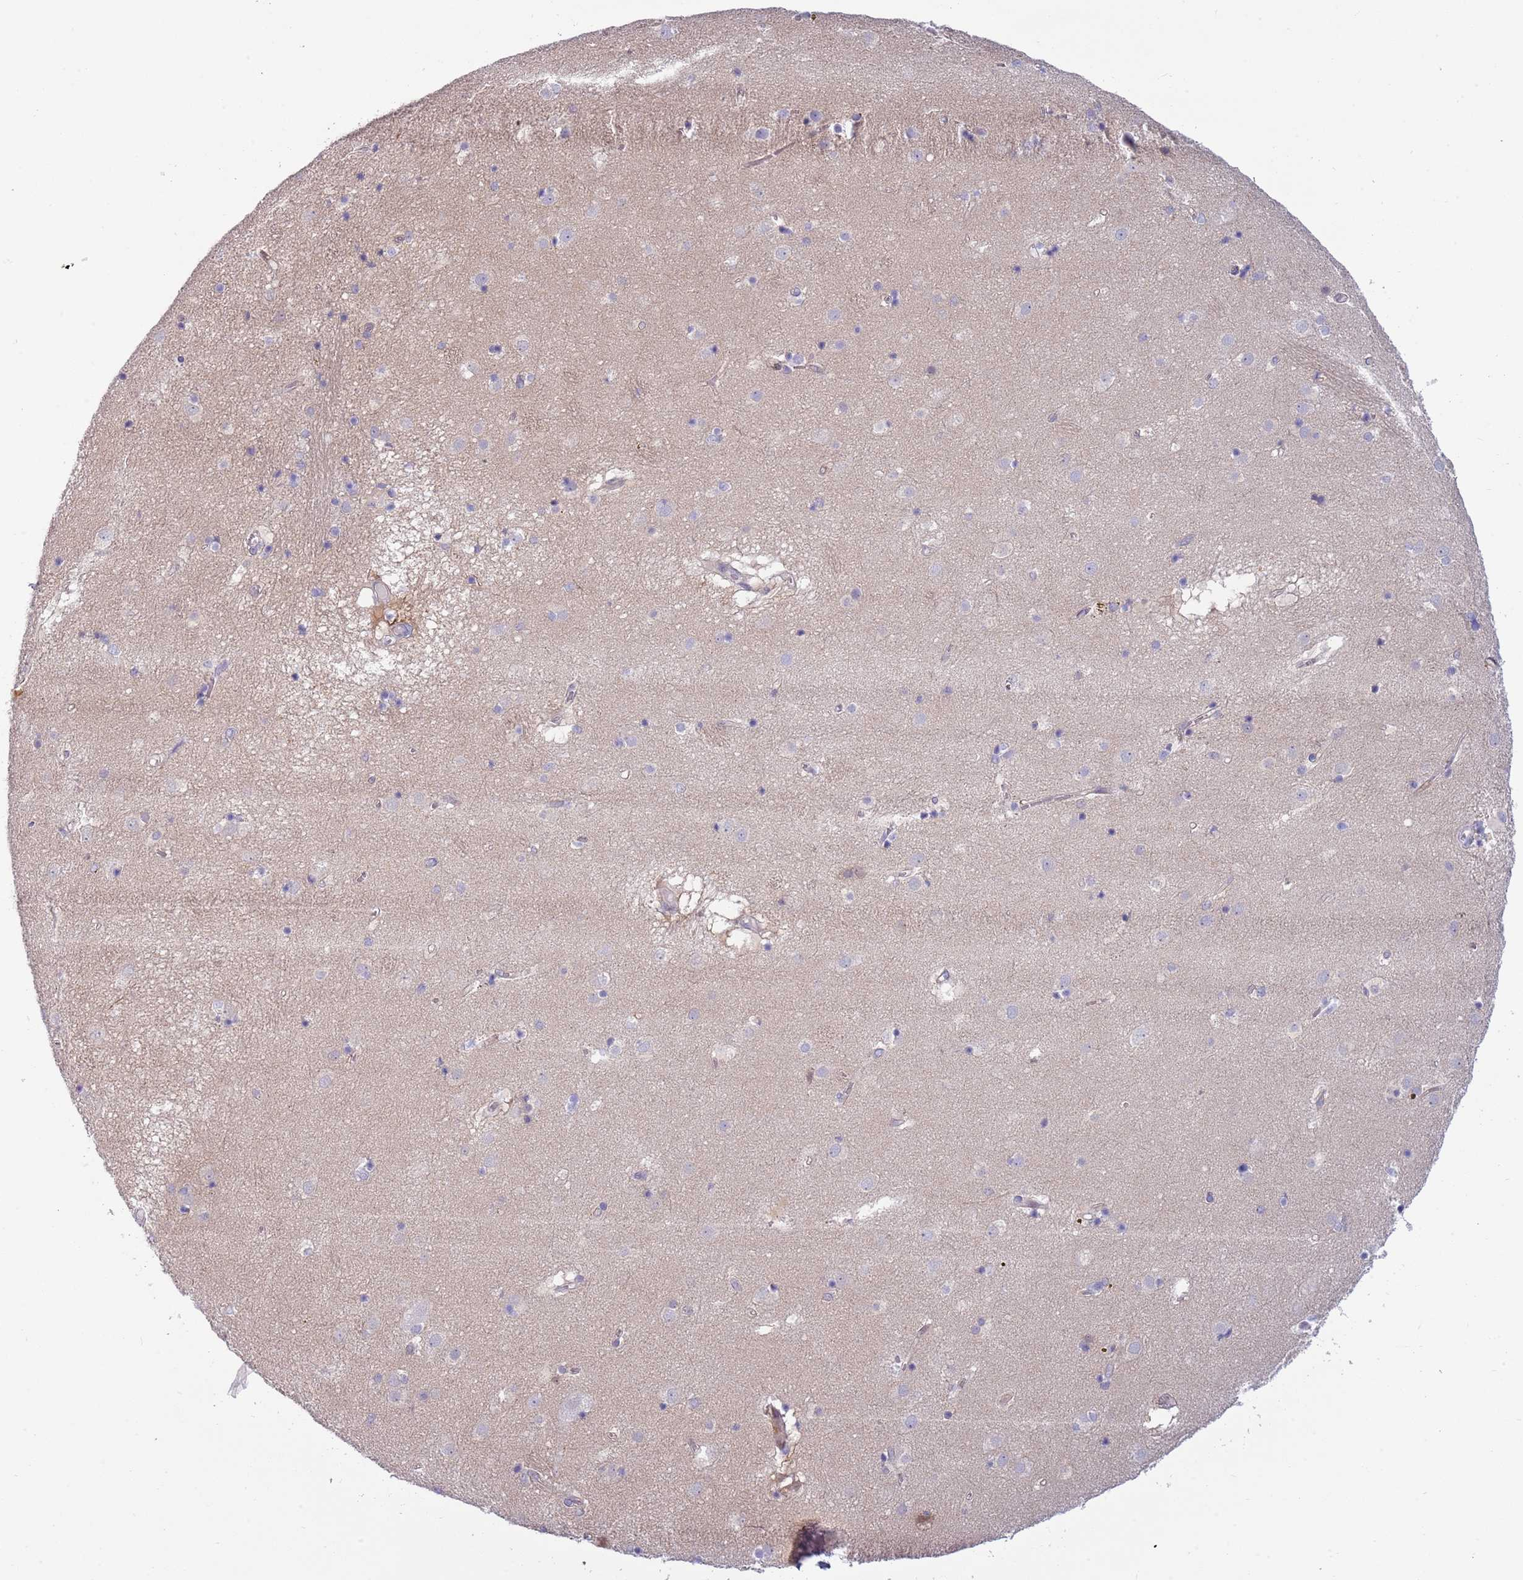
{"staining": {"intensity": "negative", "quantity": "none", "location": "none"}, "tissue": "caudate", "cell_type": "Glial cells", "image_type": "normal", "snomed": [{"axis": "morphology", "description": "Normal tissue, NOS"}, {"axis": "topography", "description": "Lateral ventricle wall"}], "caption": "Immunohistochemistry of benign human caudate reveals no expression in glial cells. (Immunohistochemistry (ihc), brightfield microscopy, high magnification).", "gene": "NBPF4", "patient": {"sex": "male", "age": 70}}